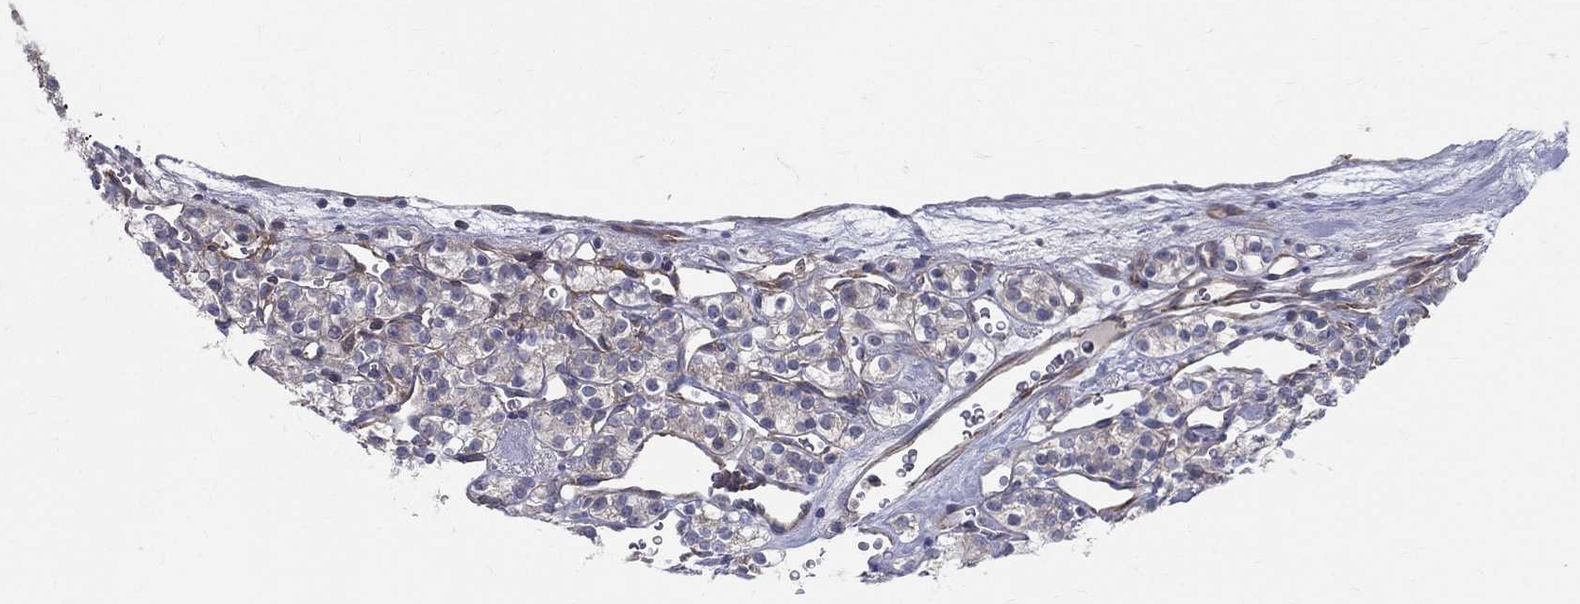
{"staining": {"intensity": "negative", "quantity": "none", "location": "none"}, "tissue": "renal cancer", "cell_type": "Tumor cells", "image_type": "cancer", "snomed": [{"axis": "morphology", "description": "Adenocarcinoma, NOS"}, {"axis": "topography", "description": "Kidney"}], "caption": "This photomicrograph is of renal adenocarcinoma stained with immunohistochemistry to label a protein in brown with the nuclei are counter-stained blue. There is no expression in tumor cells.", "gene": "POMZP3", "patient": {"sex": "male", "age": 77}}